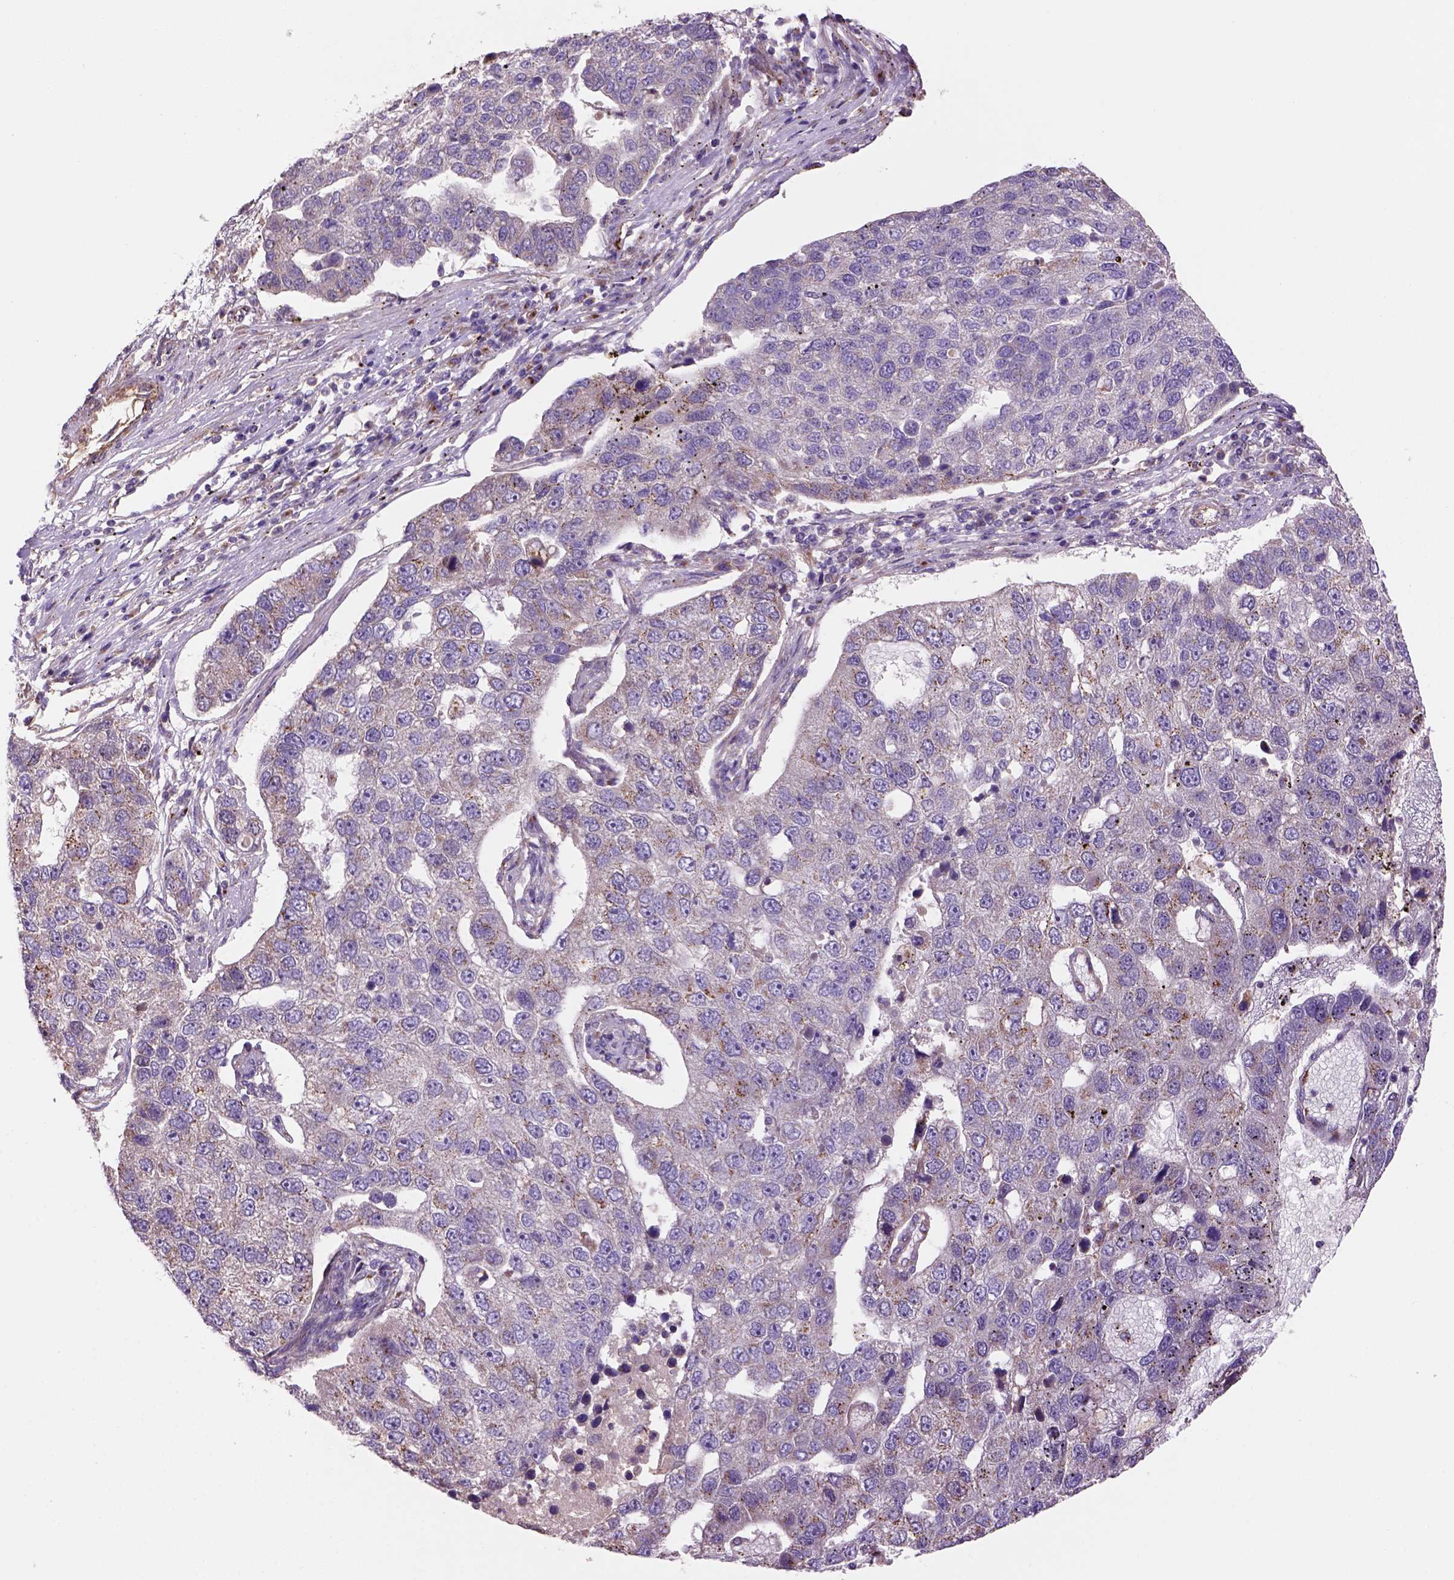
{"staining": {"intensity": "weak", "quantity": "<25%", "location": "cytoplasmic/membranous"}, "tissue": "pancreatic cancer", "cell_type": "Tumor cells", "image_type": "cancer", "snomed": [{"axis": "morphology", "description": "Adenocarcinoma, NOS"}, {"axis": "topography", "description": "Pancreas"}], "caption": "Photomicrograph shows no protein expression in tumor cells of pancreatic cancer (adenocarcinoma) tissue.", "gene": "WARS2", "patient": {"sex": "female", "age": 61}}